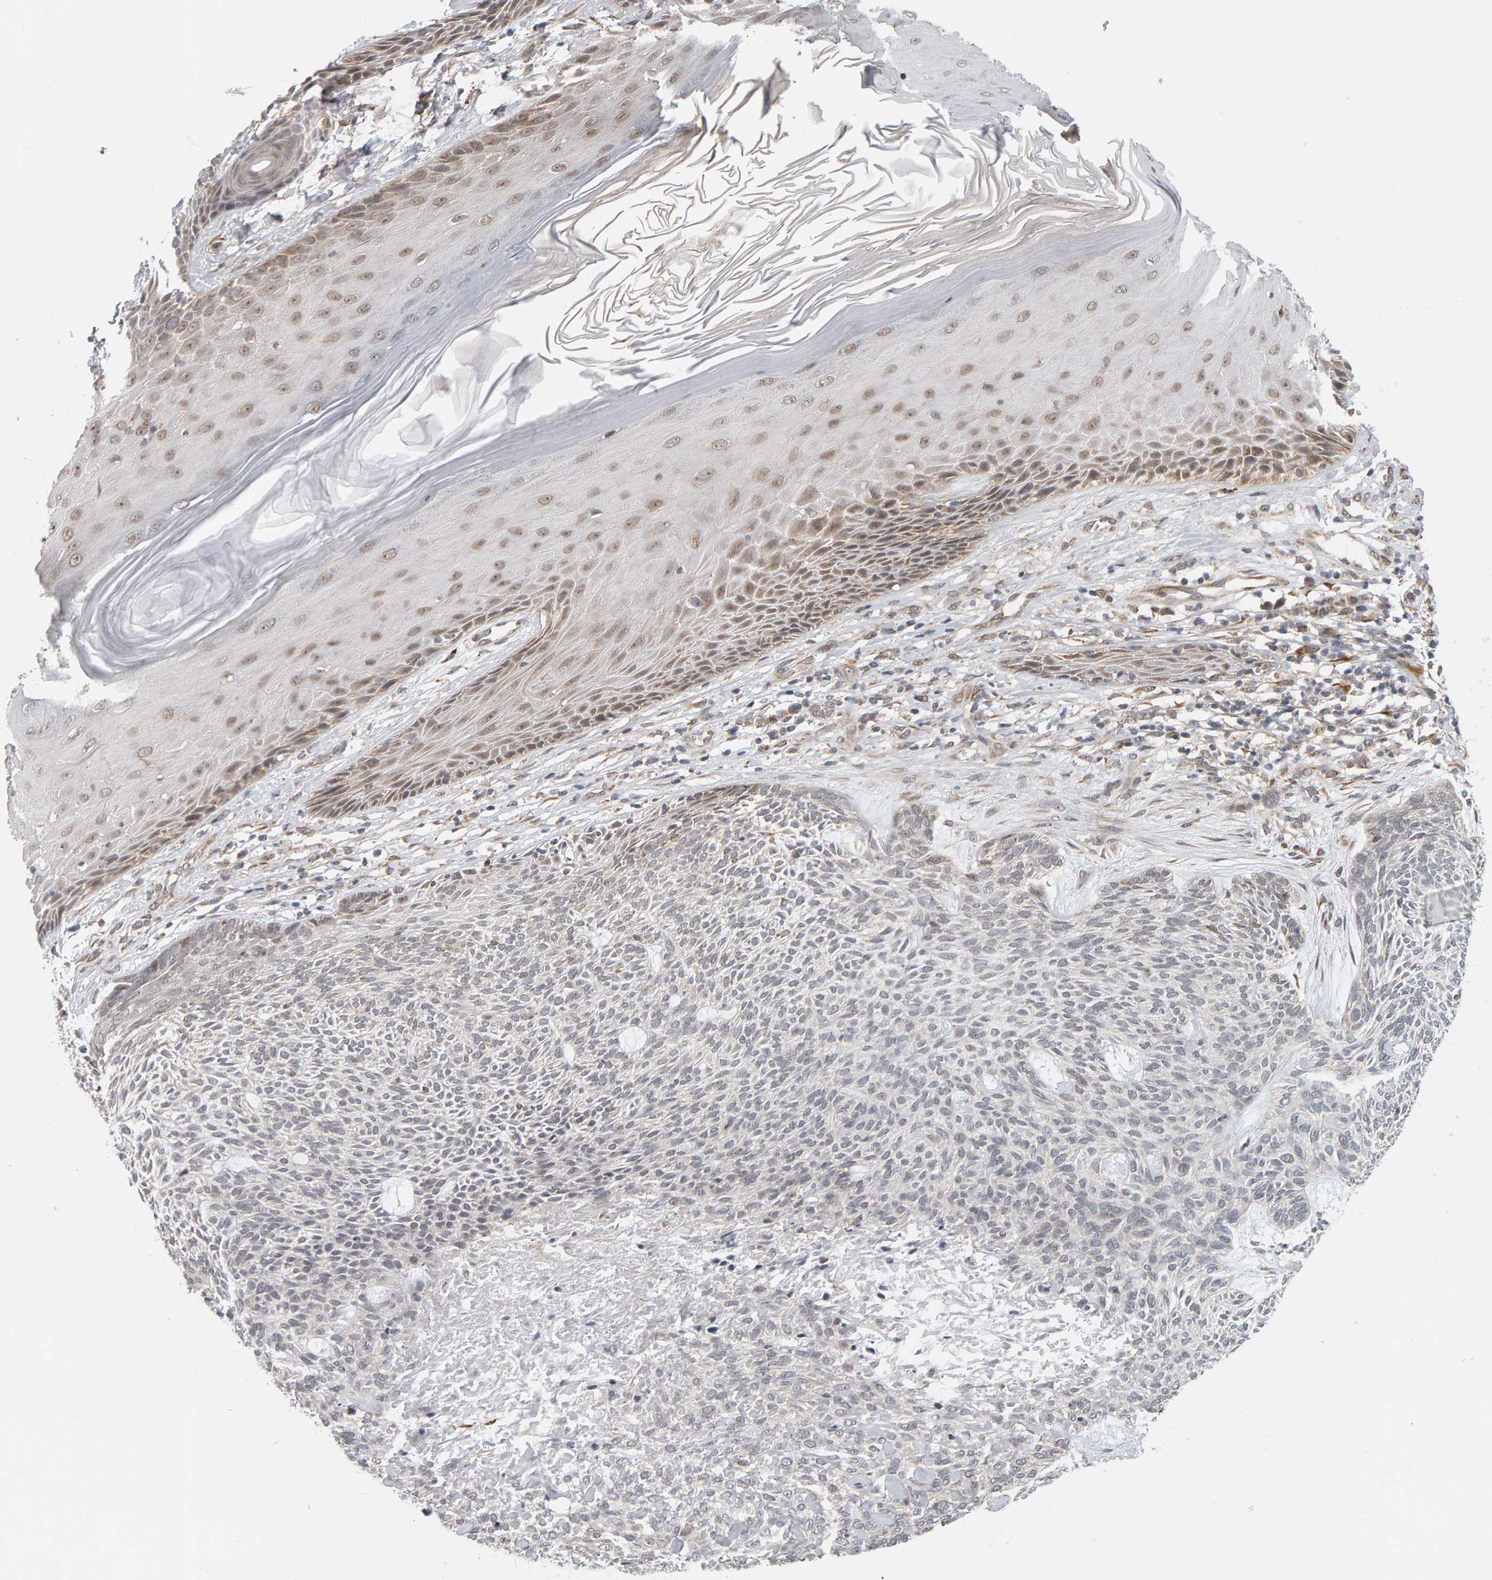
{"staining": {"intensity": "negative", "quantity": "none", "location": "none"}, "tissue": "skin cancer", "cell_type": "Tumor cells", "image_type": "cancer", "snomed": [{"axis": "morphology", "description": "Basal cell carcinoma"}, {"axis": "topography", "description": "Skin"}], "caption": "Immunohistochemical staining of skin cancer (basal cell carcinoma) displays no significant positivity in tumor cells.", "gene": "DAP3", "patient": {"sex": "male", "age": 55}}